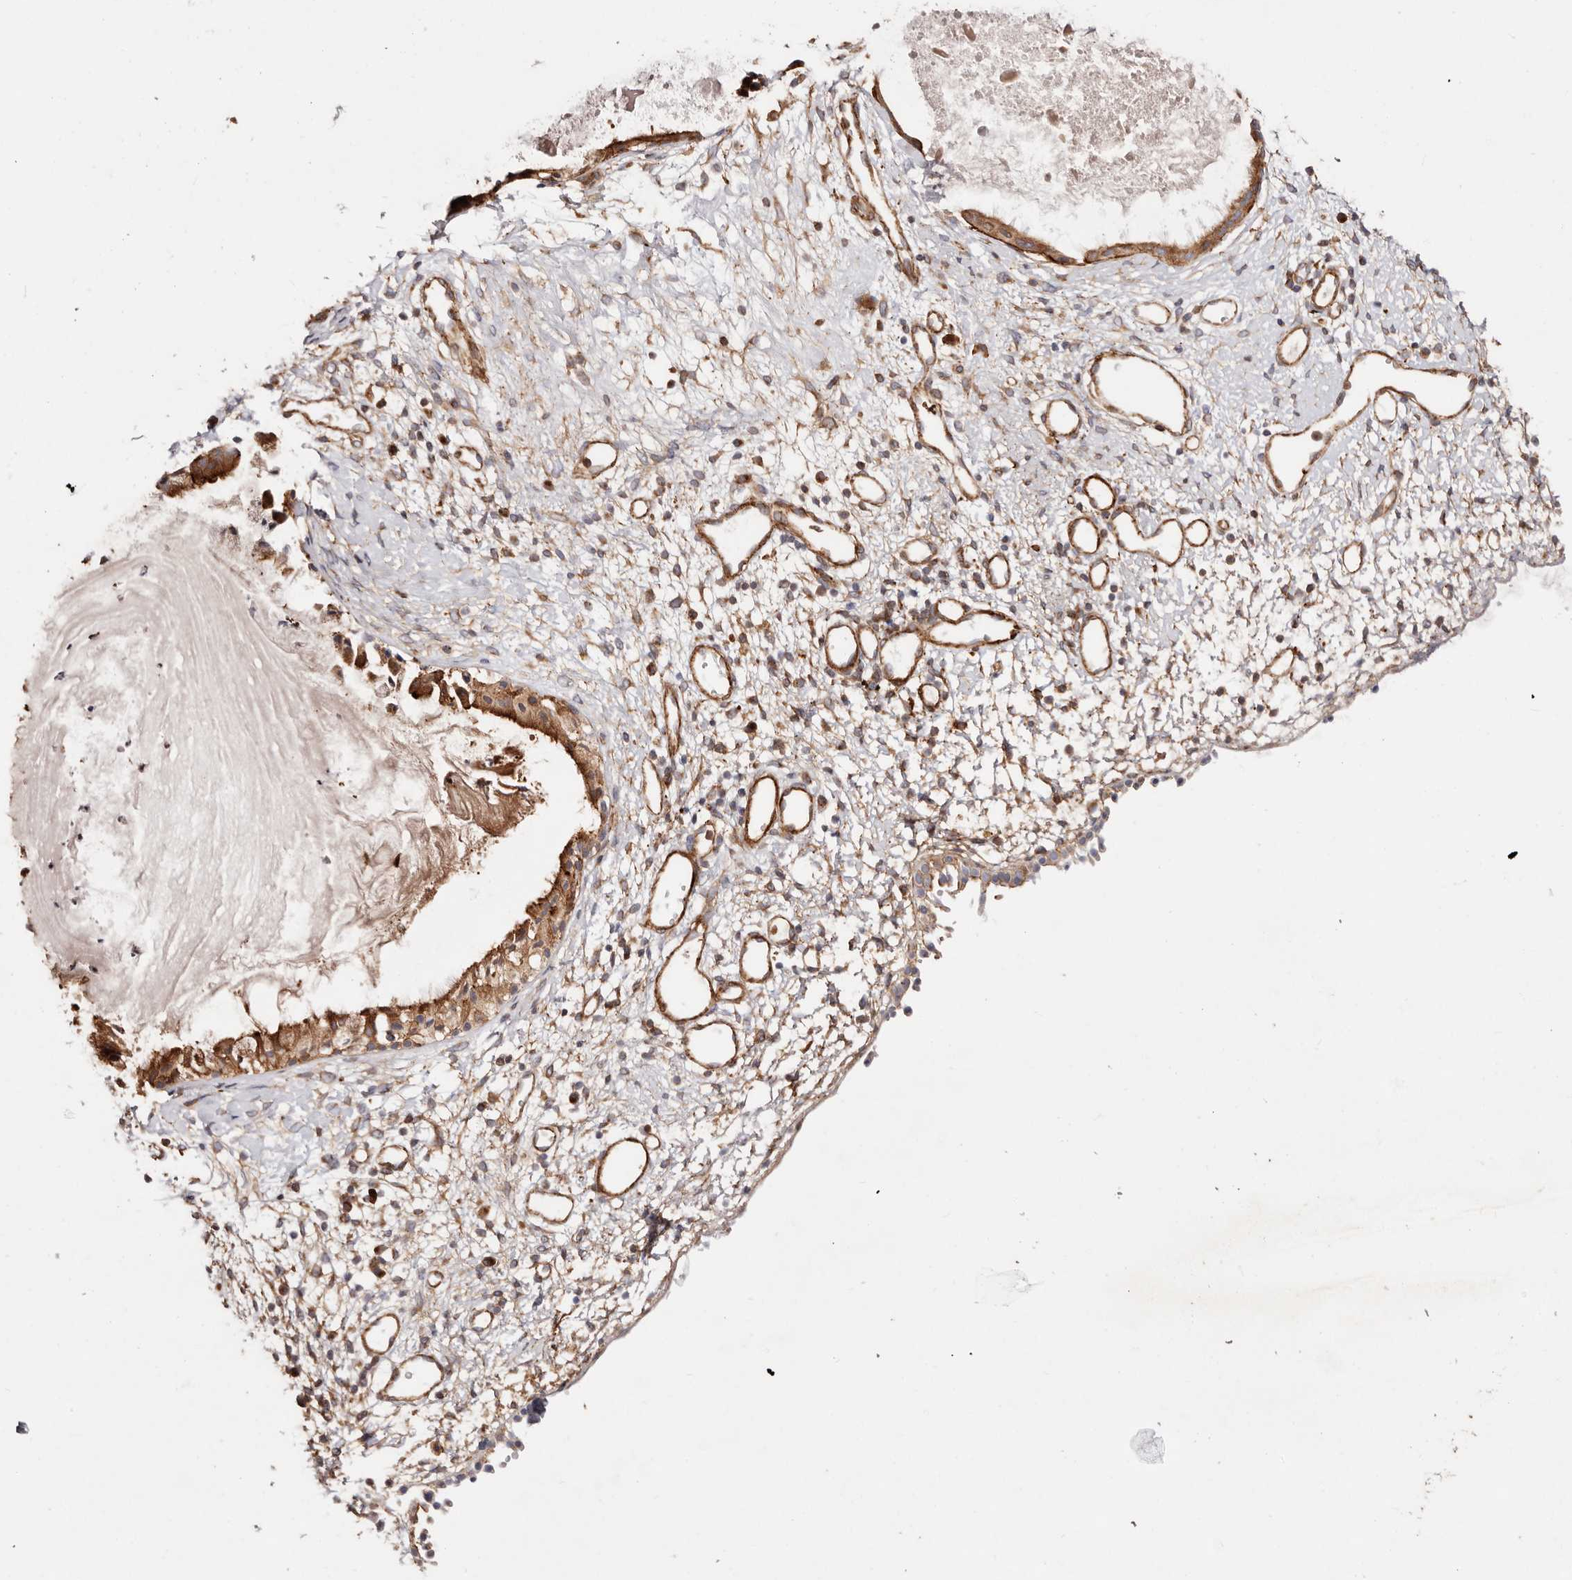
{"staining": {"intensity": "moderate", "quantity": ">75%", "location": "cytoplasmic/membranous"}, "tissue": "nasopharynx", "cell_type": "Respiratory epithelial cells", "image_type": "normal", "snomed": [{"axis": "morphology", "description": "Normal tissue, NOS"}, {"axis": "topography", "description": "Nasopharynx"}], "caption": "IHC of normal human nasopharynx exhibits medium levels of moderate cytoplasmic/membranous positivity in approximately >75% of respiratory epithelial cells.", "gene": "PTPN22", "patient": {"sex": "male", "age": 22}}